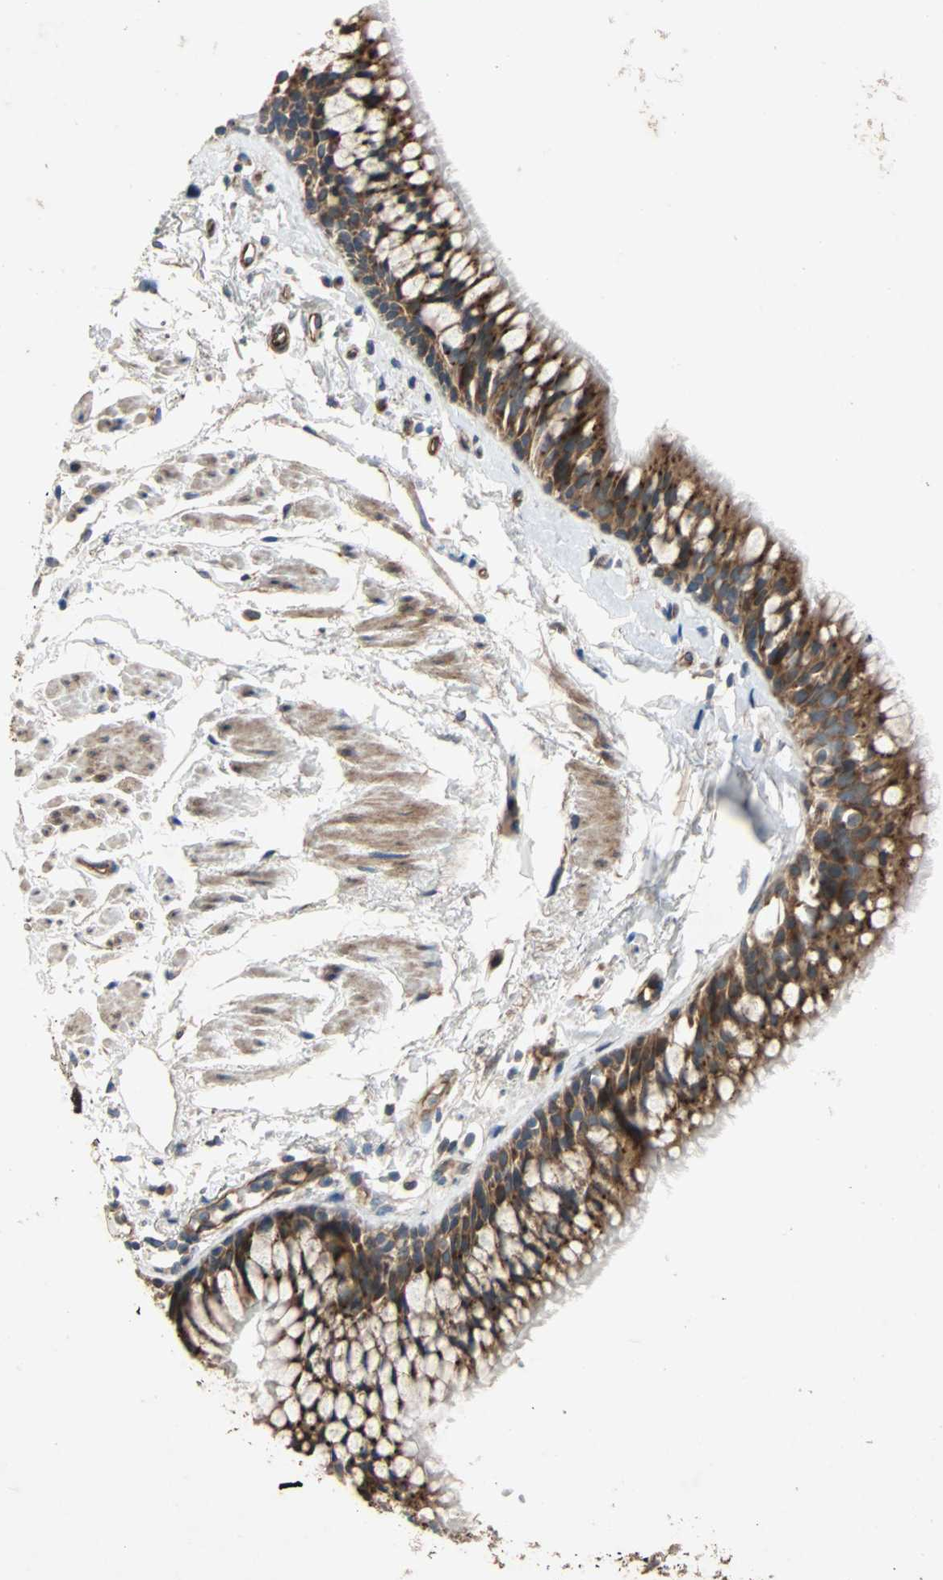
{"staining": {"intensity": "strong", "quantity": ">75%", "location": "cytoplasmic/membranous"}, "tissue": "bronchus", "cell_type": "Respiratory epithelial cells", "image_type": "normal", "snomed": [{"axis": "morphology", "description": "Normal tissue, NOS"}, {"axis": "topography", "description": "Bronchus"}], "caption": "This micrograph shows immunohistochemistry staining of benign human bronchus, with high strong cytoplasmic/membranous positivity in approximately >75% of respiratory epithelial cells.", "gene": "XYLT1", "patient": {"sex": "female", "age": 73}}